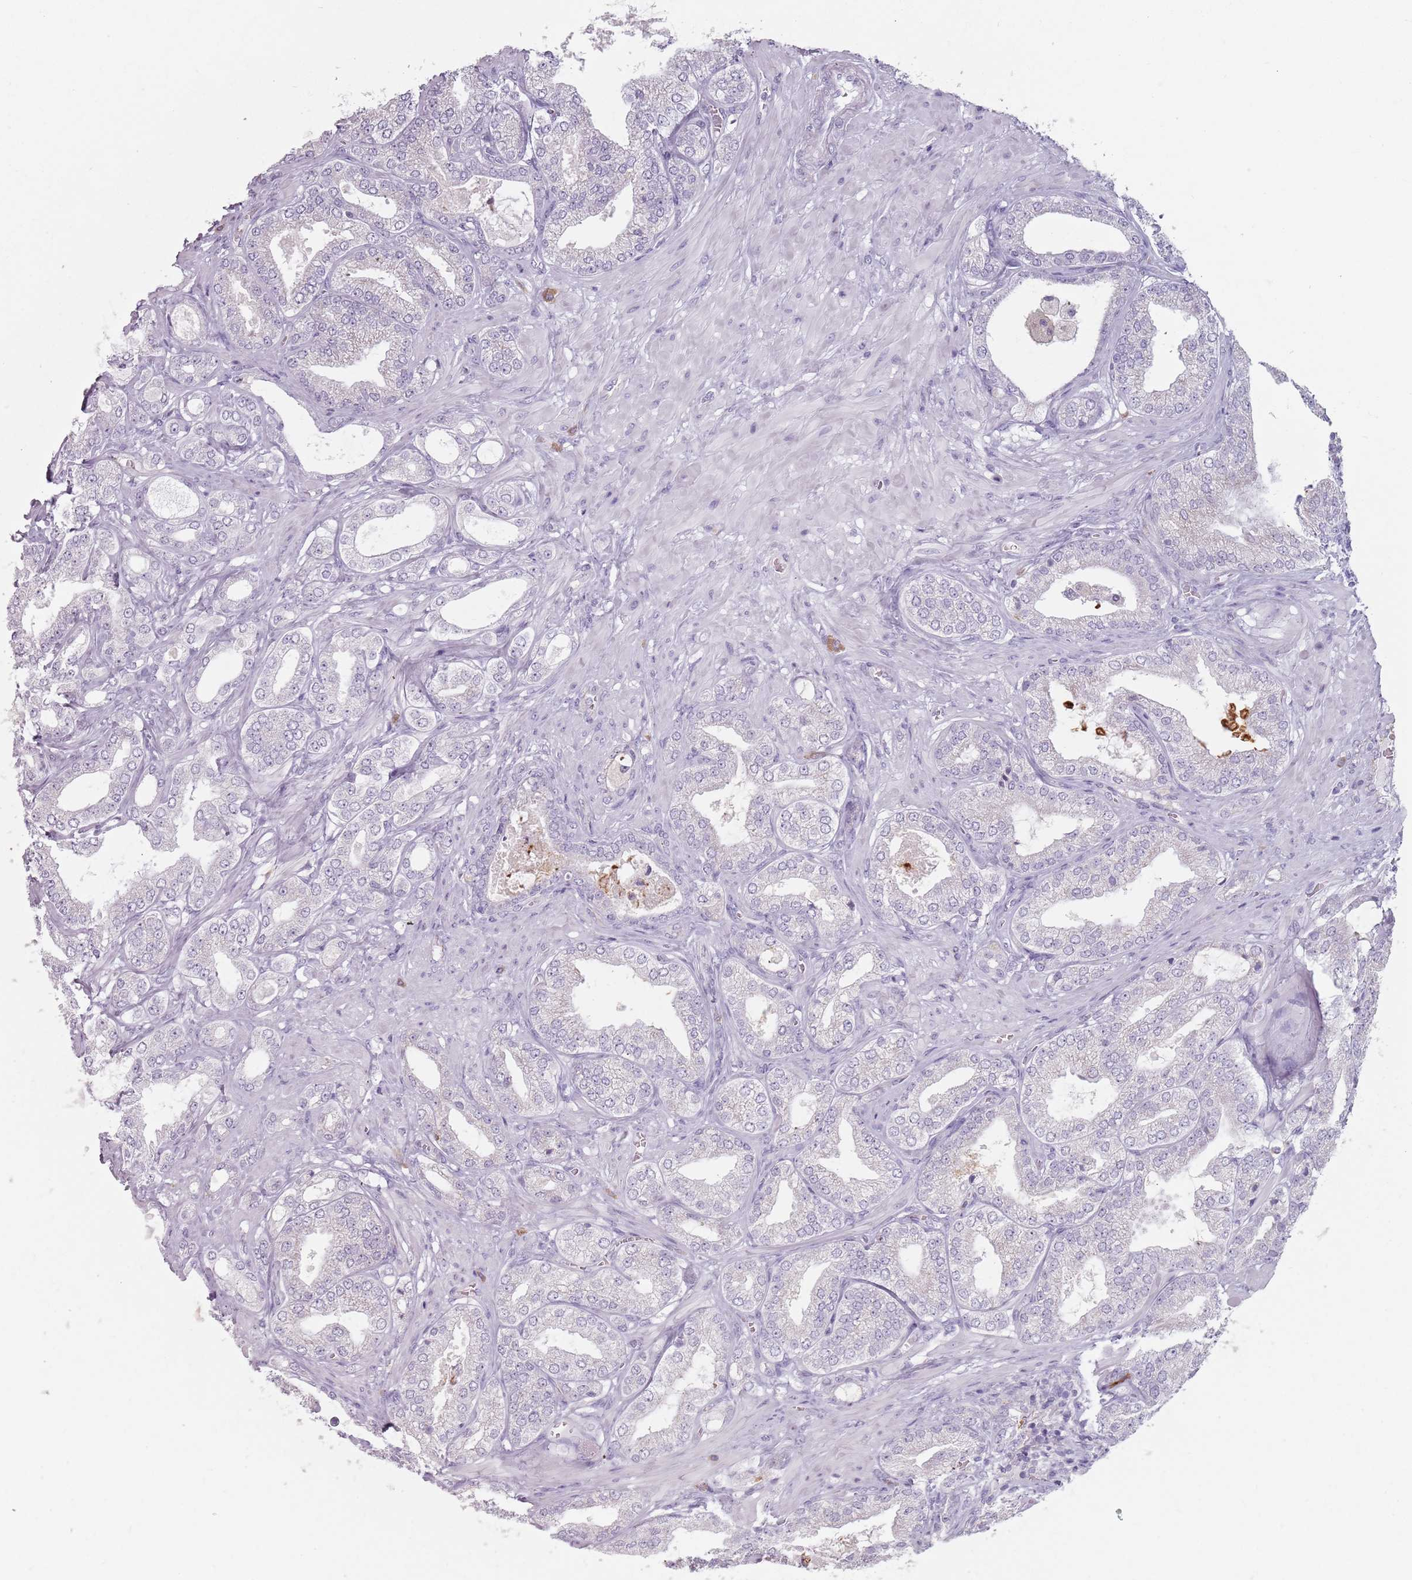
{"staining": {"intensity": "negative", "quantity": "none", "location": "none"}, "tissue": "prostate cancer", "cell_type": "Tumor cells", "image_type": "cancer", "snomed": [{"axis": "morphology", "description": "Adenocarcinoma, Low grade"}, {"axis": "topography", "description": "Prostate"}], "caption": "DAB immunohistochemical staining of prostate cancer (adenocarcinoma (low-grade)) demonstrates no significant expression in tumor cells. (Brightfield microscopy of DAB immunohistochemistry (IHC) at high magnification).", "gene": "ZNF584", "patient": {"sex": "male", "age": 63}}